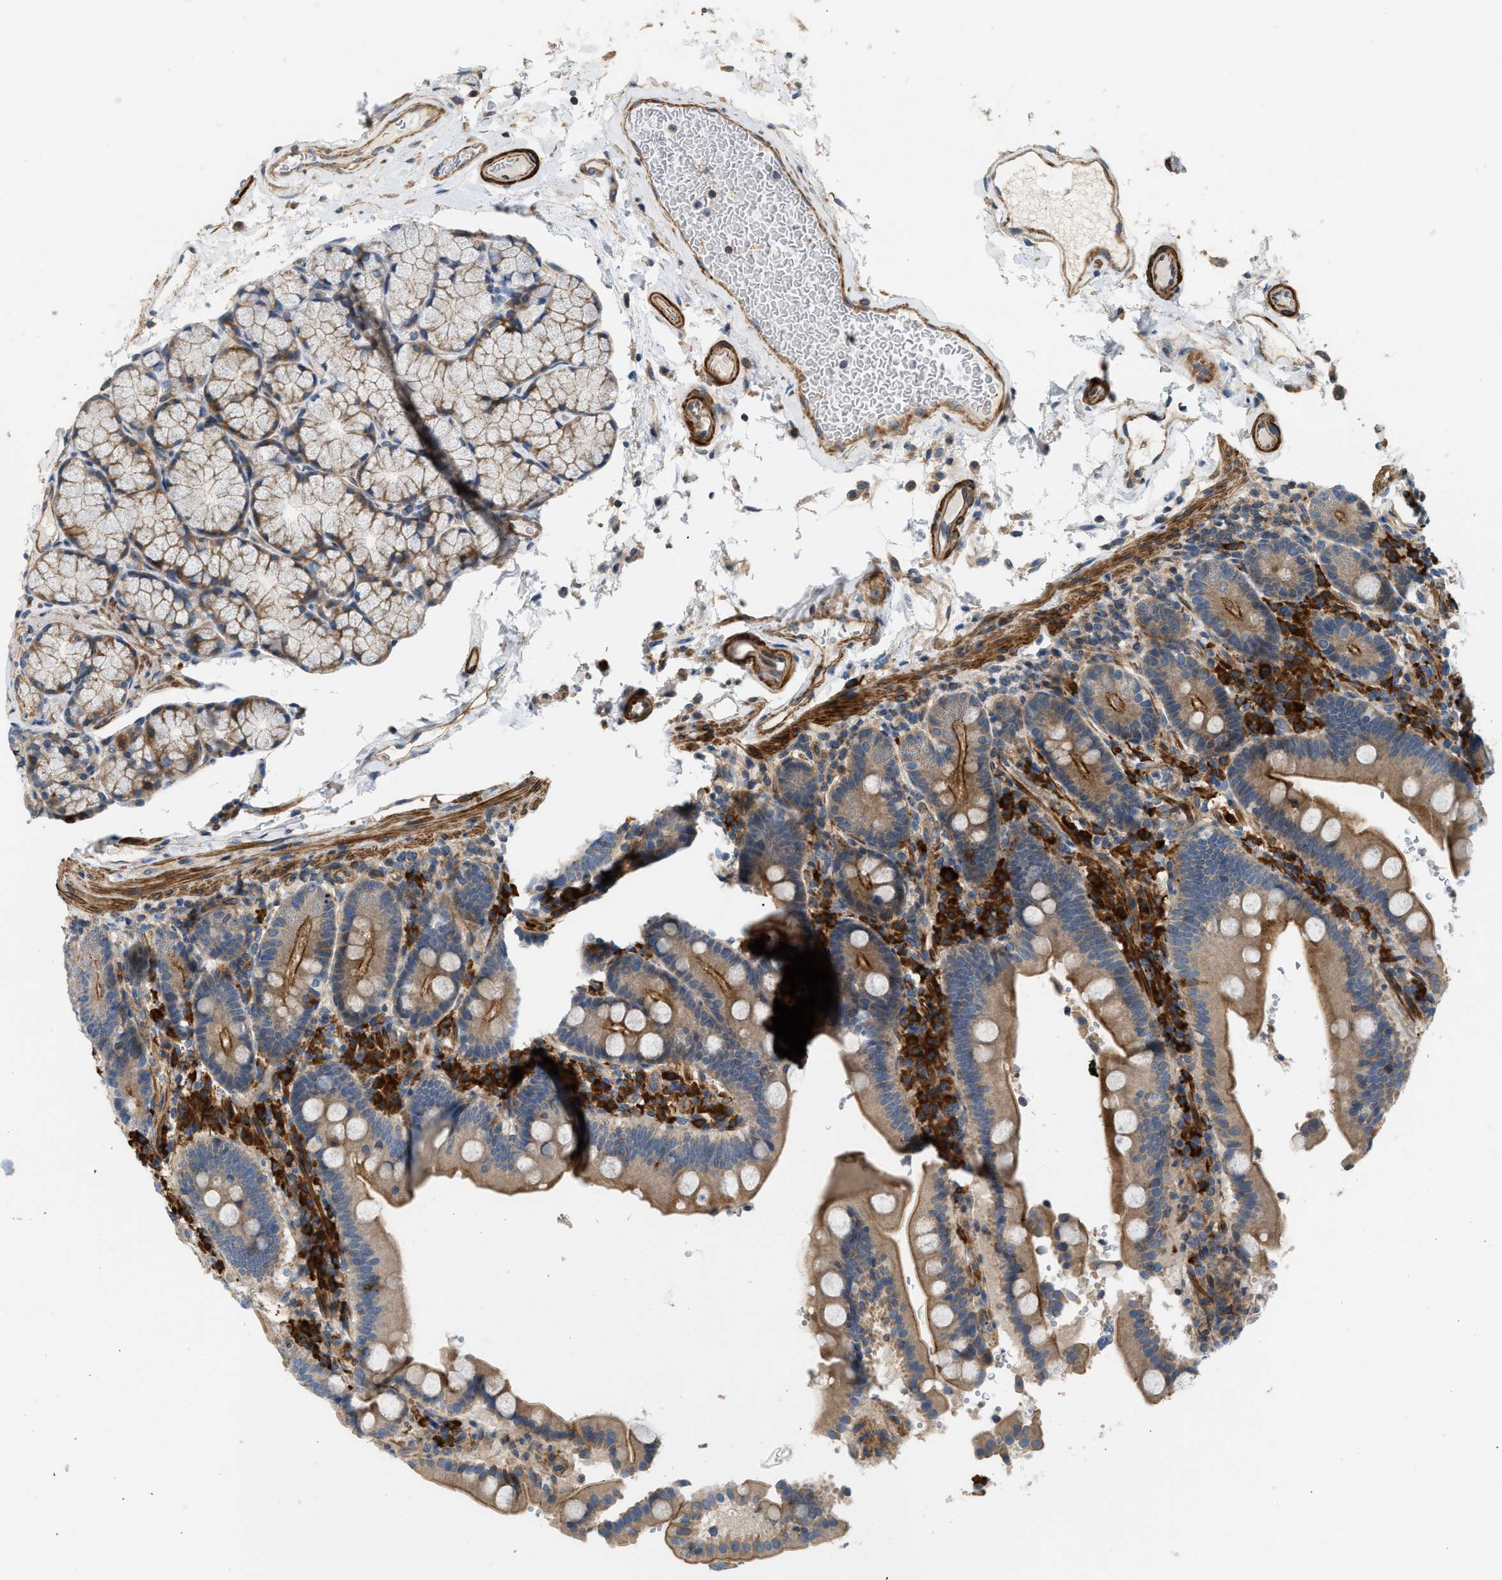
{"staining": {"intensity": "moderate", "quantity": ">75%", "location": "cytoplasmic/membranous"}, "tissue": "duodenum", "cell_type": "Glandular cells", "image_type": "normal", "snomed": [{"axis": "morphology", "description": "Normal tissue, NOS"}, {"axis": "topography", "description": "Small intestine, NOS"}], "caption": "Immunohistochemistry (DAB (3,3'-diaminobenzidine)) staining of unremarkable human duodenum demonstrates moderate cytoplasmic/membranous protein expression in approximately >75% of glandular cells.", "gene": "BTN3A2", "patient": {"sex": "female", "age": 71}}